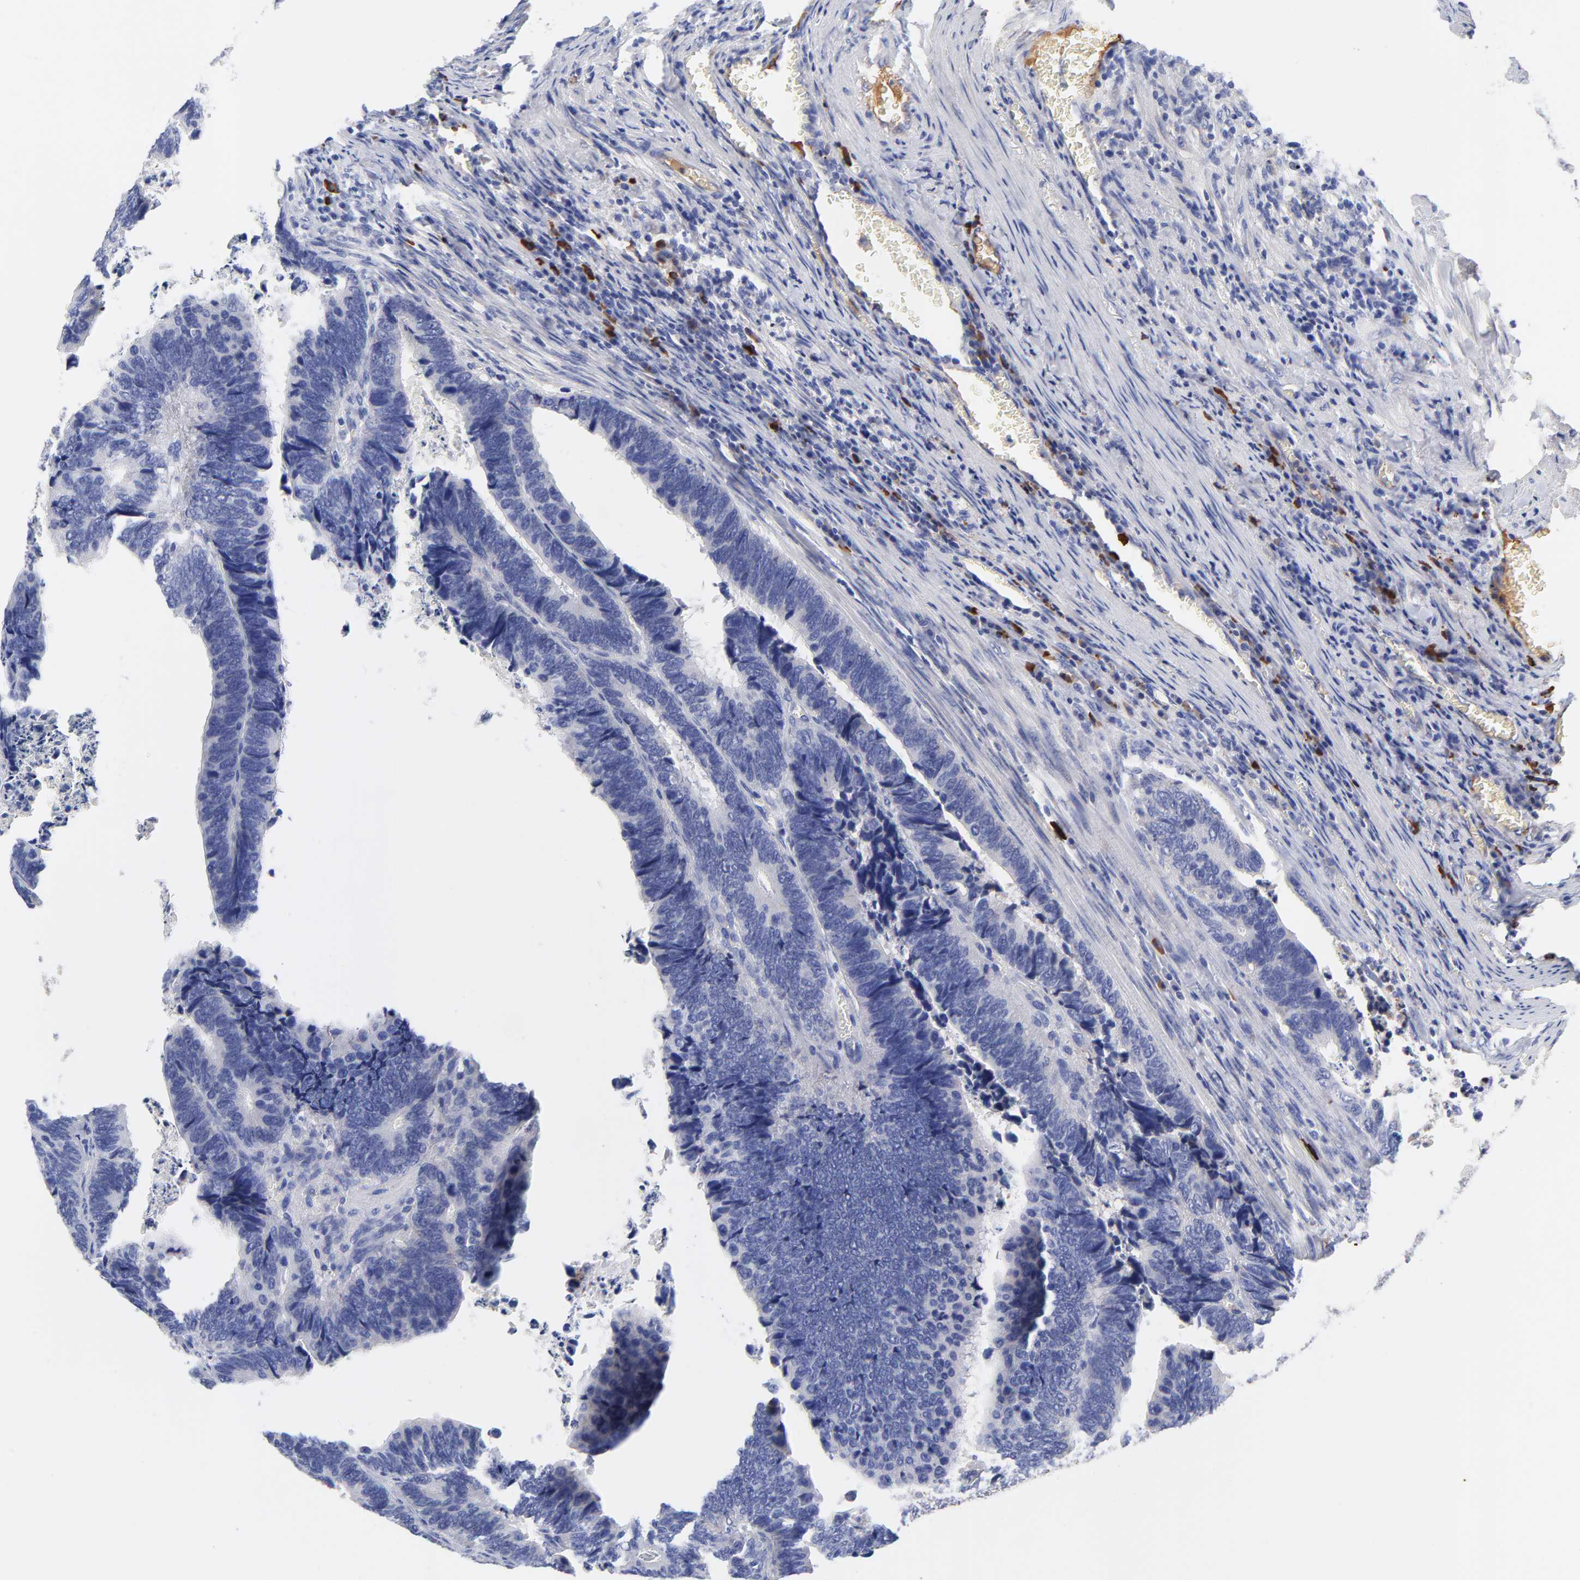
{"staining": {"intensity": "negative", "quantity": "none", "location": "none"}, "tissue": "colorectal cancer", "cell_type": "Tumor cells", "image_type": "cancer", "snomed": [{"axis": "morphology", "description": "Adenocarcinoma, NOS"}, {"axis": "topography", "description": "Colon"}], "caption": "Tumor cells show no significant protein staining in adenocarcinoma (colorectal).", "gene": "IGLV3-10", "patient": {"sex": "male", "age": 72}}